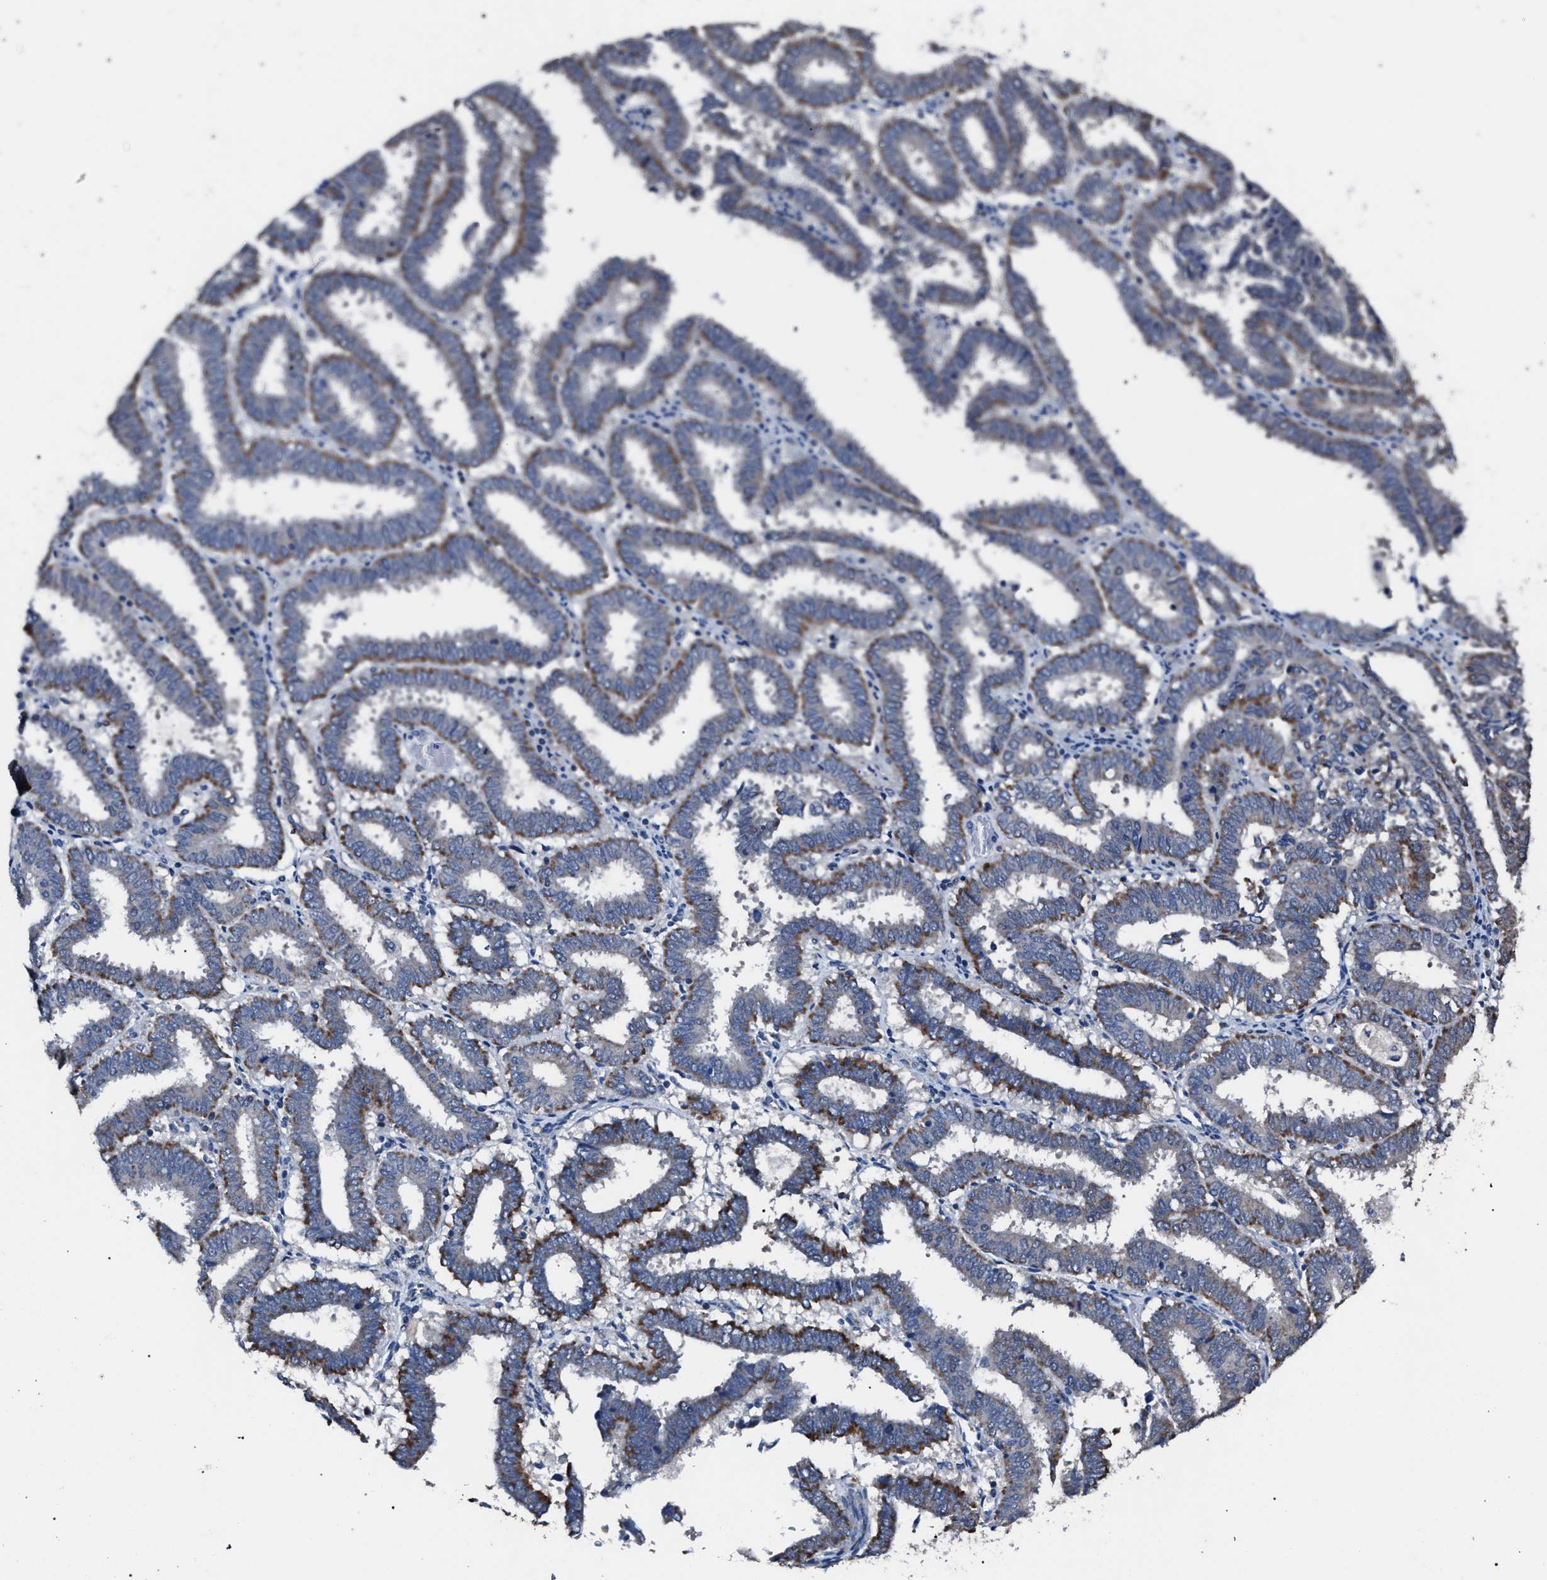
{"staining": {"intensity": "moderate", "quantity": ">75%", "location": "cytoplasmic/membranous"}, "tissue": "endometrial cancer", "cell_type": "Tumor cells", "image_type": "cancer", "snomed": [{"axis": "morphology", "description": "Adenocarcinoma, NOS"}, {"axis": "topography", "description": "Uterus"}], "caption": "Protein expression analysis of human endometrial cancer reveals moderate cytoplasmic/membranous positivity in approximately >75% of tumor cells.", "gene": "CRYZ", "patient": {"sex": "female", "age": 83}}